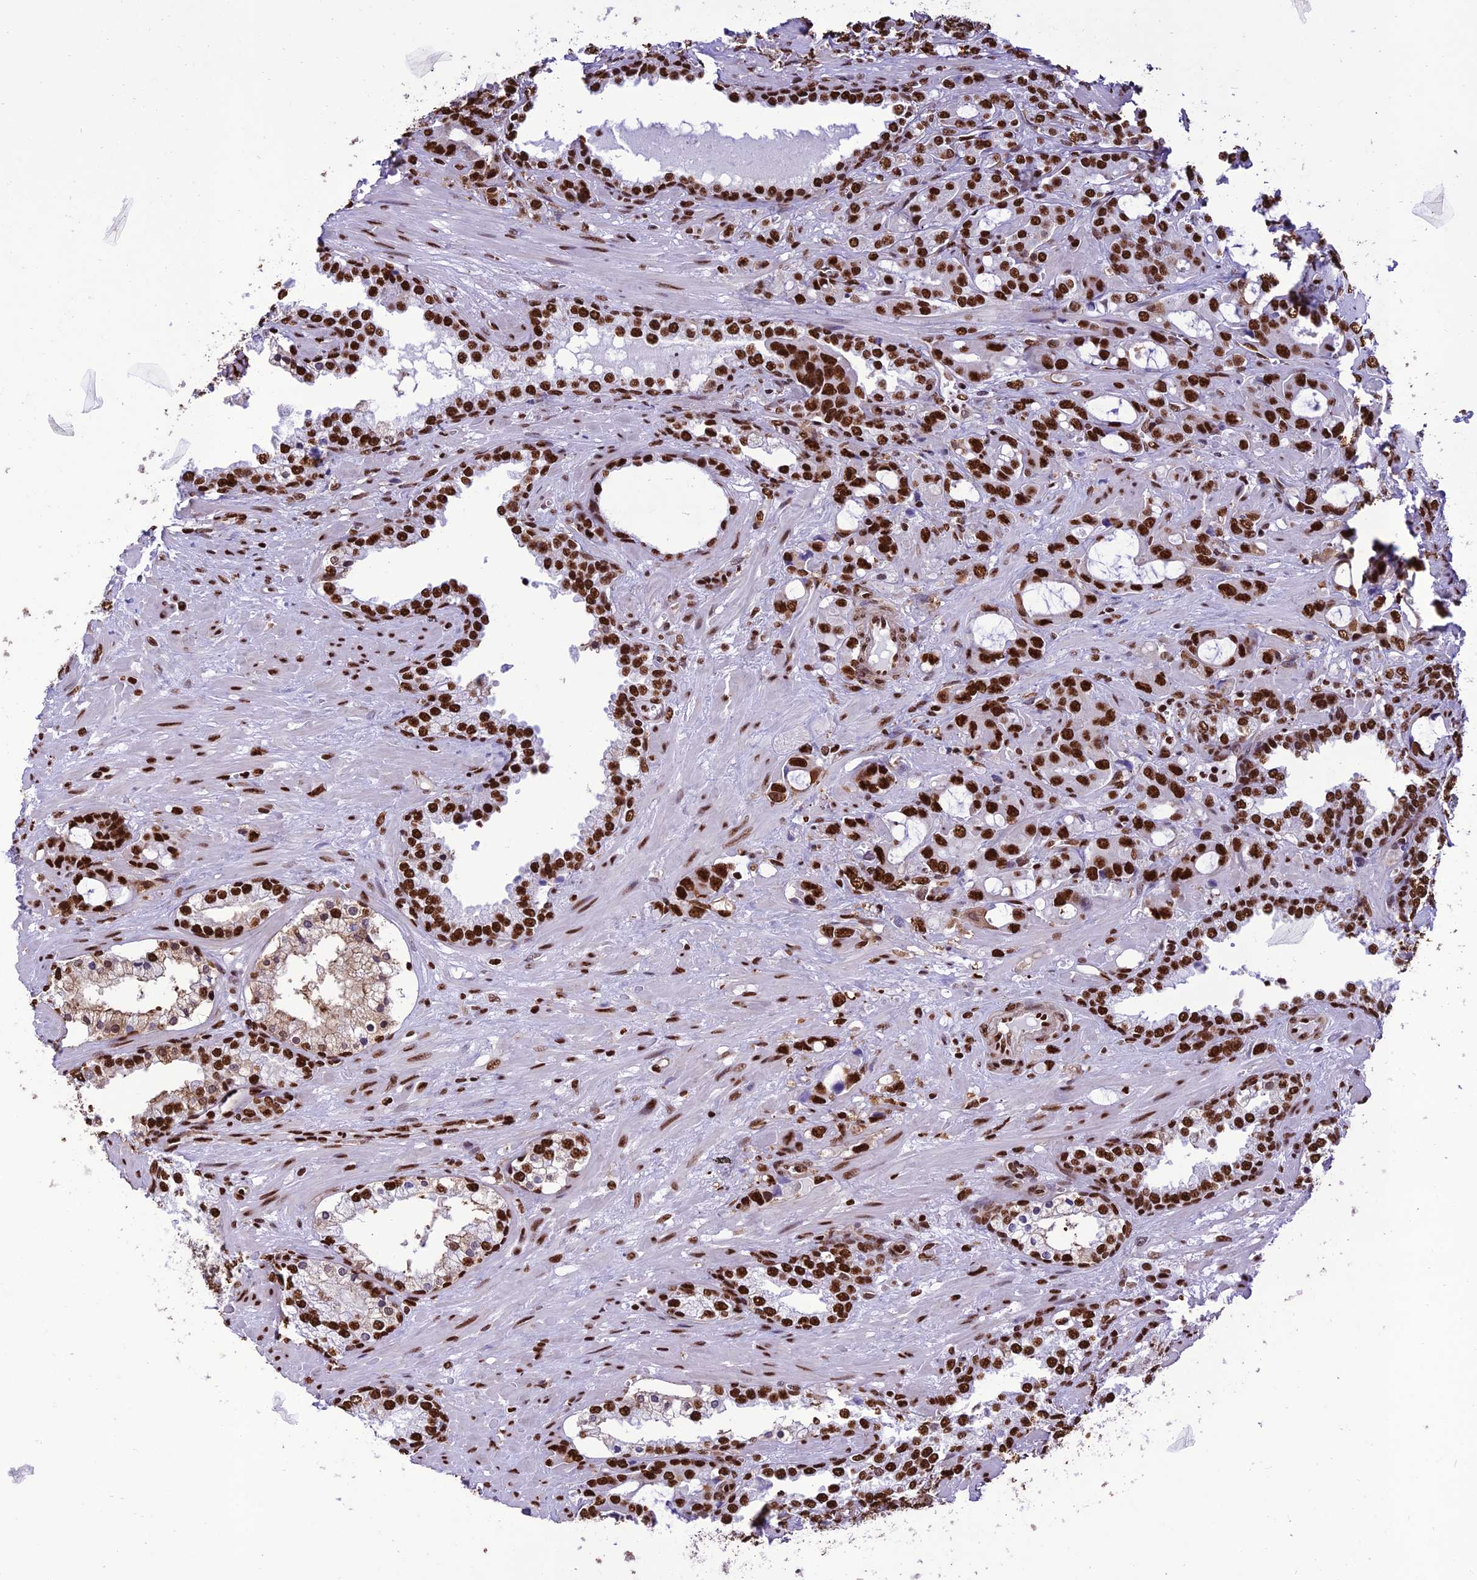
{"staining": {"intensity": "strong", "quantity": ">75%", "location": "nuclear"}, "tissue": "prostate cancer", "cell_type": "Tumor cells", "image_type": "cancer", "snomed": [{"axis": "morphology", "description": "Adenocarcinoma, High grade"}, {"axis": "topography", "description": "Prostate"}], "caption": "High-power microscopy captured an immunohistochemistry micrograph of prostate cancer (adenocarcinoma (high-grade)), revealing strong nuclear expression in approximately >75% of tumor cells. The staining was performed using DAB (3,3'-diaminobenzidine) to visualize the protein expression in brown, while the nuclei were stained in blue with hematoxylin (Magnification: 20x).", "gene": "INO80E", "patient": {"sex": "male", "age": 72}}